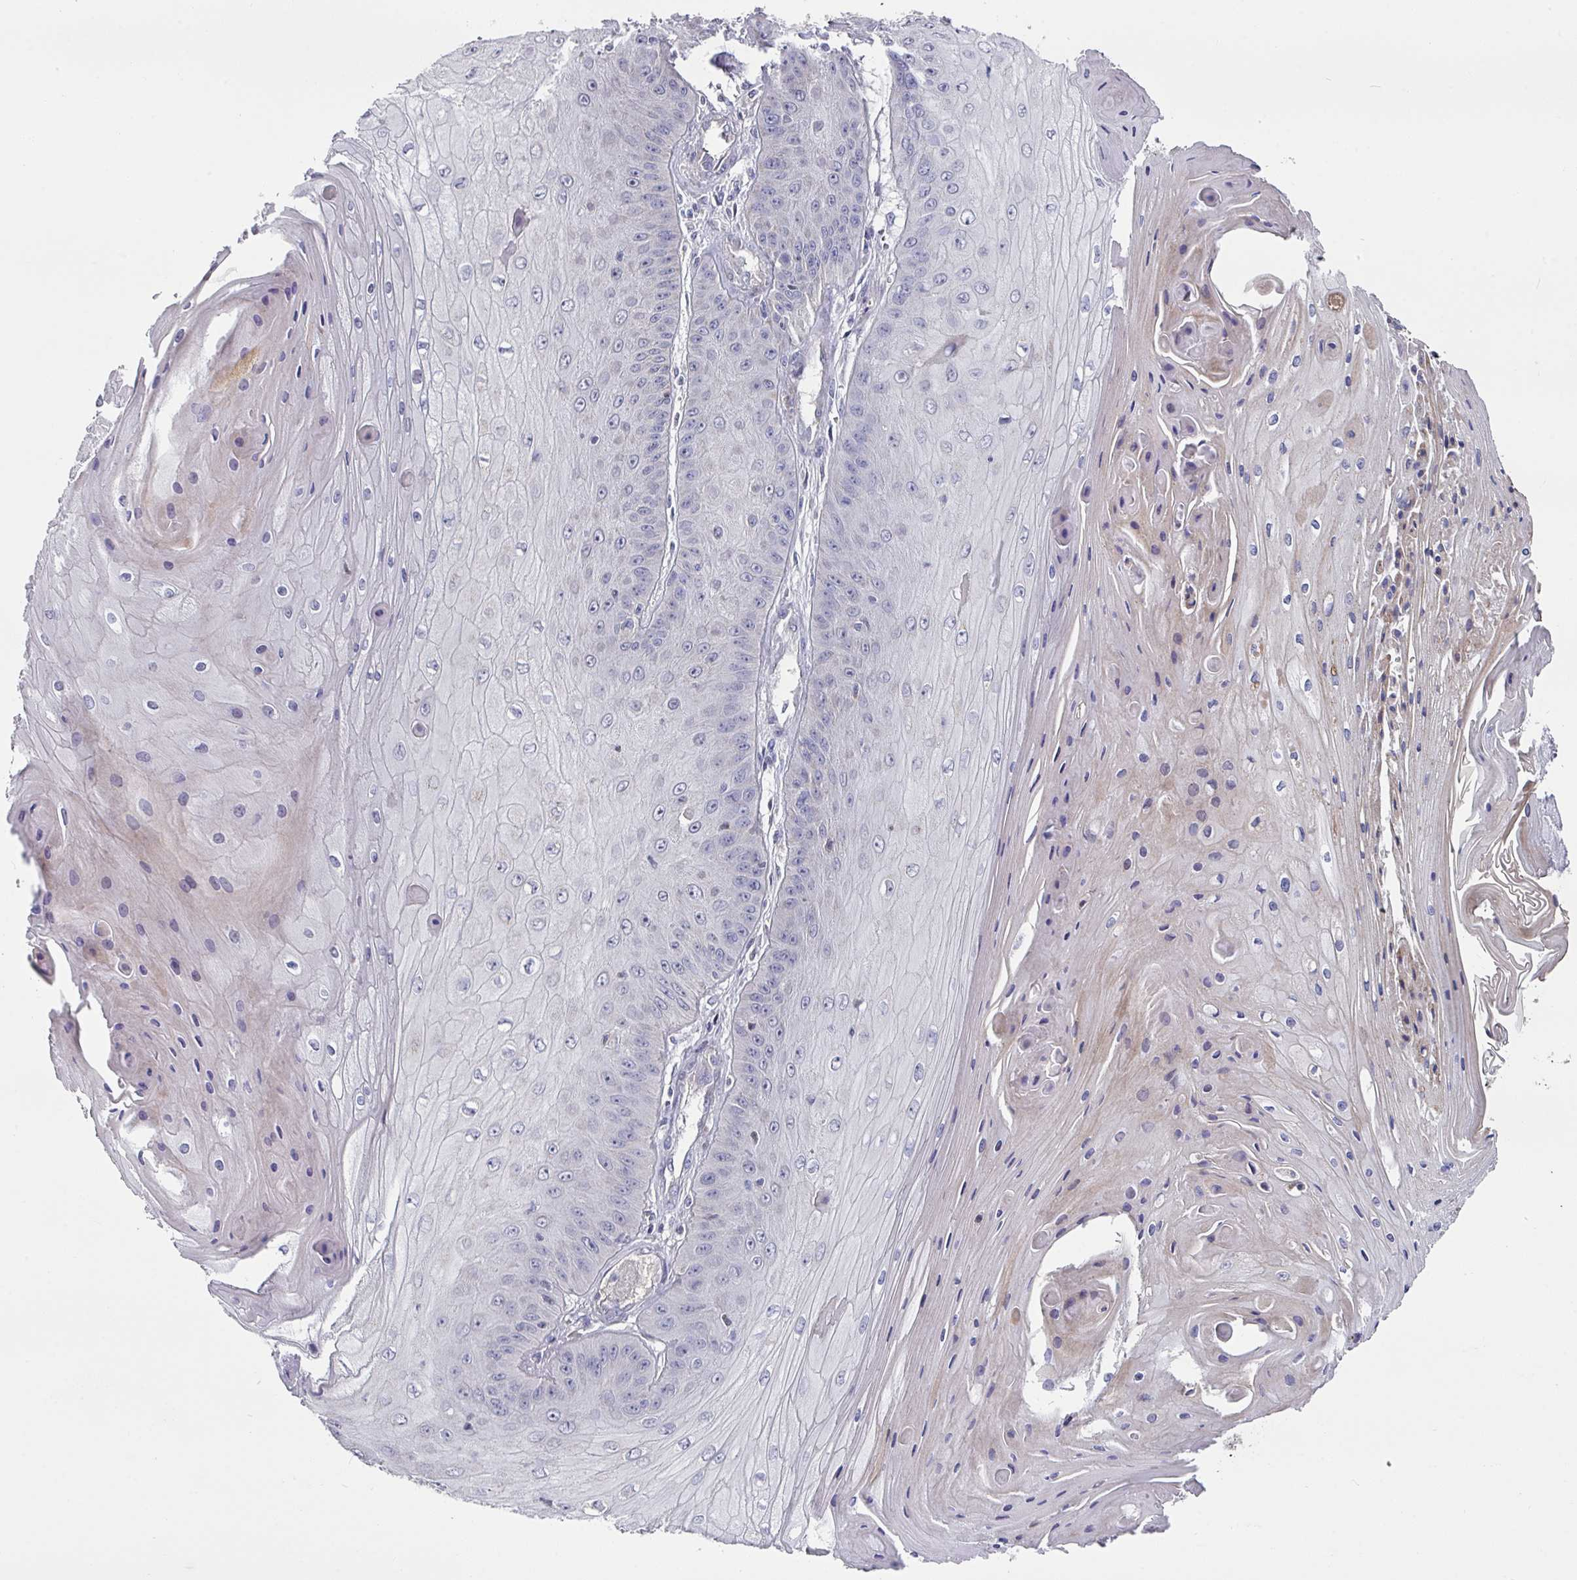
{"staining": {"intensity": "negative", "quantity": "none", "location": "none"}, "tissue": "skin cancer", "cell_type": "Tumor cells", "image_type": "cancer", "snomed": [{"axis": "morphology", "description": "Squamous cell carcinoma, NOS"}, {"axis": "topography", "description": "Skin"}], "caption": "Skin squamous cell carcinoma was stained to show a protein in brown. There is no significant expression in tumor cells.", "gene": "CBX7", "patient": {"sex": "male", "age": 70}}